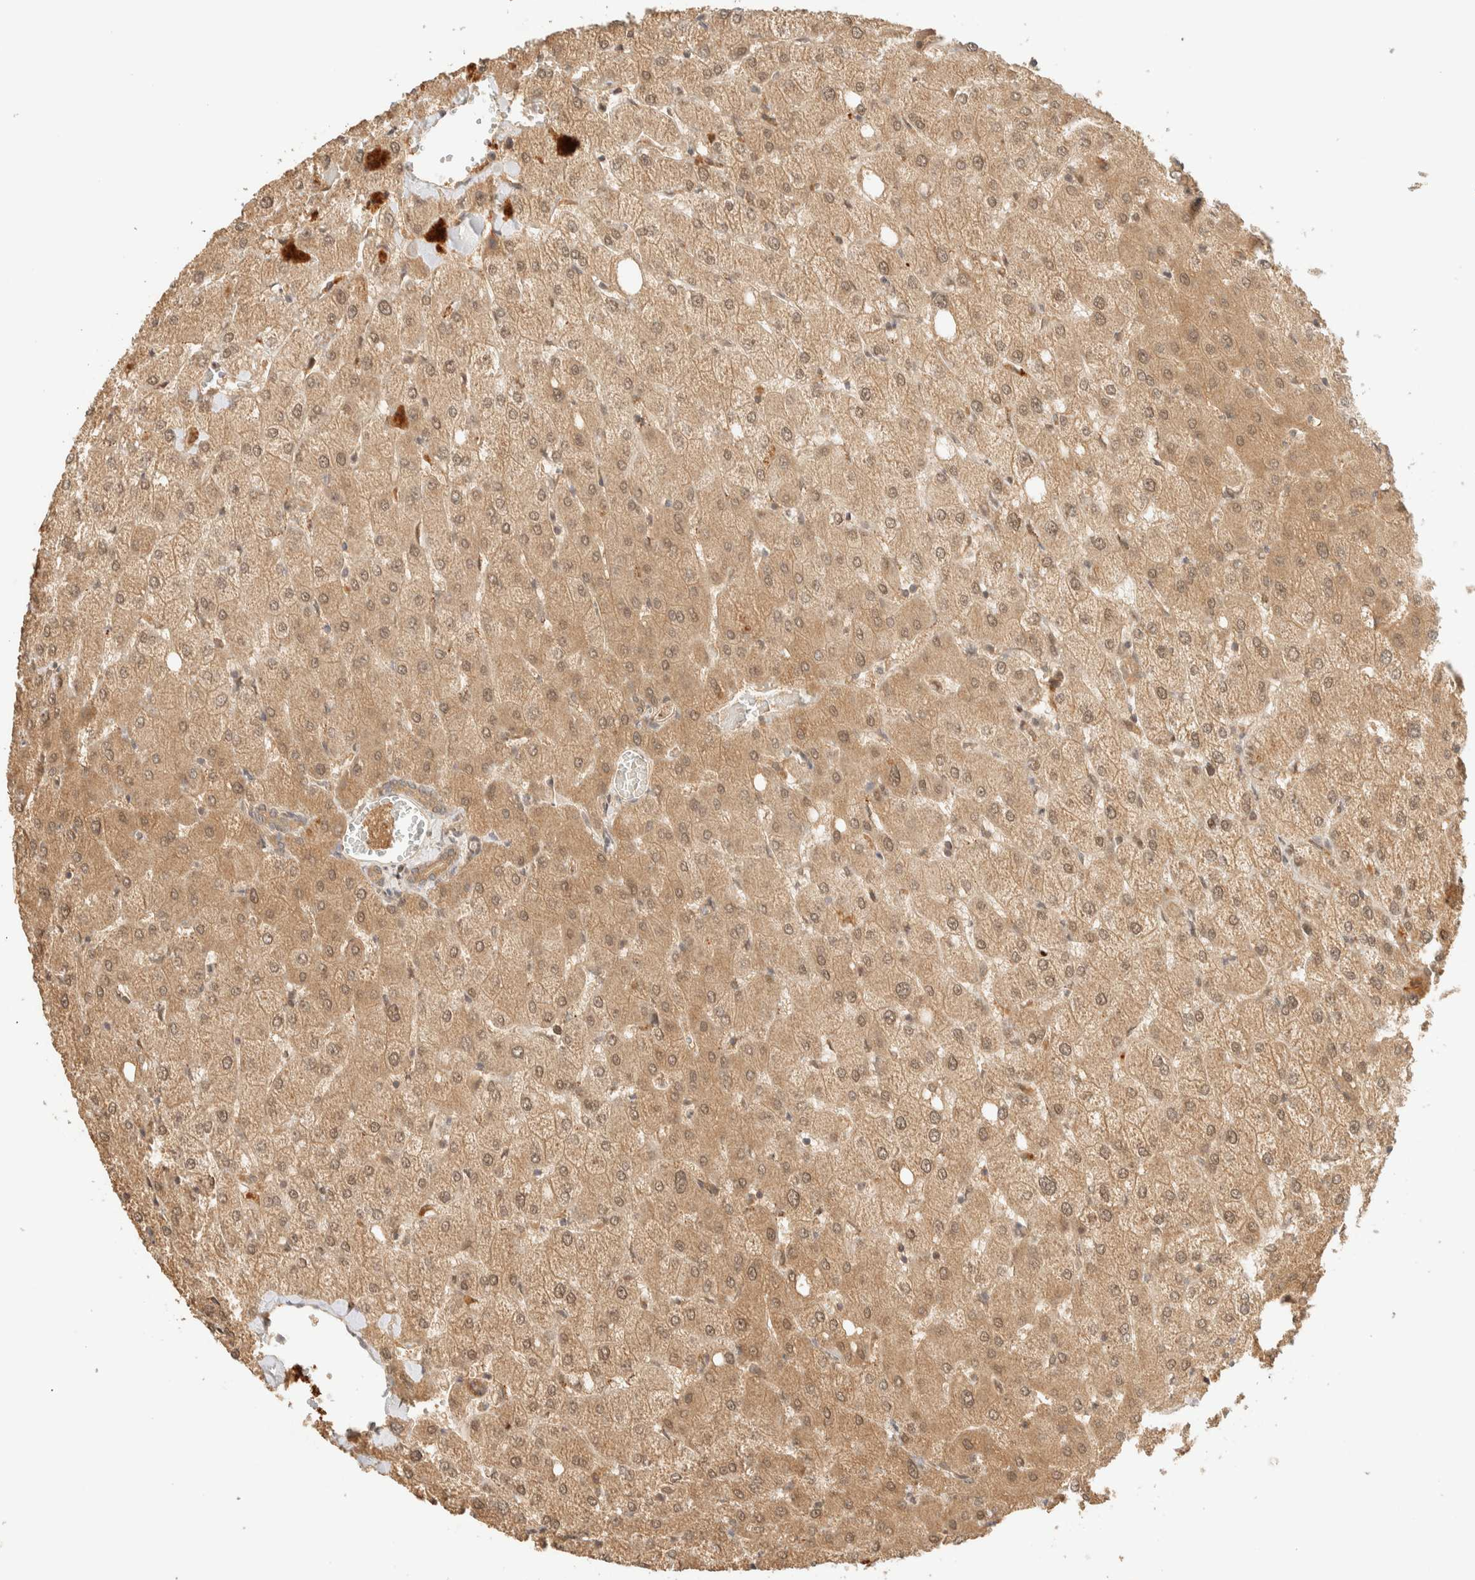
{"staining": {"intensity": "moderate", "quantity": ">75%", "location": "cytoplasmic/membranous"}, "tissue": "liver", "cell_type": "Cholangiocytes", "image_type": "normal", "snomed": [{"axis": "morphology", "description": "Normal tissue, NOS"}, {"axis": "topography", "description": "Liver"}], "caption": "Moderate cytoplasmic/membranous staining for a protein is seen in approximately >75% of cholangiocytes of unremarkable liver using immunohistochemistry (IHC).", "gene": "ZBTB34", "patient": {"sex": "female", "age": 54}}